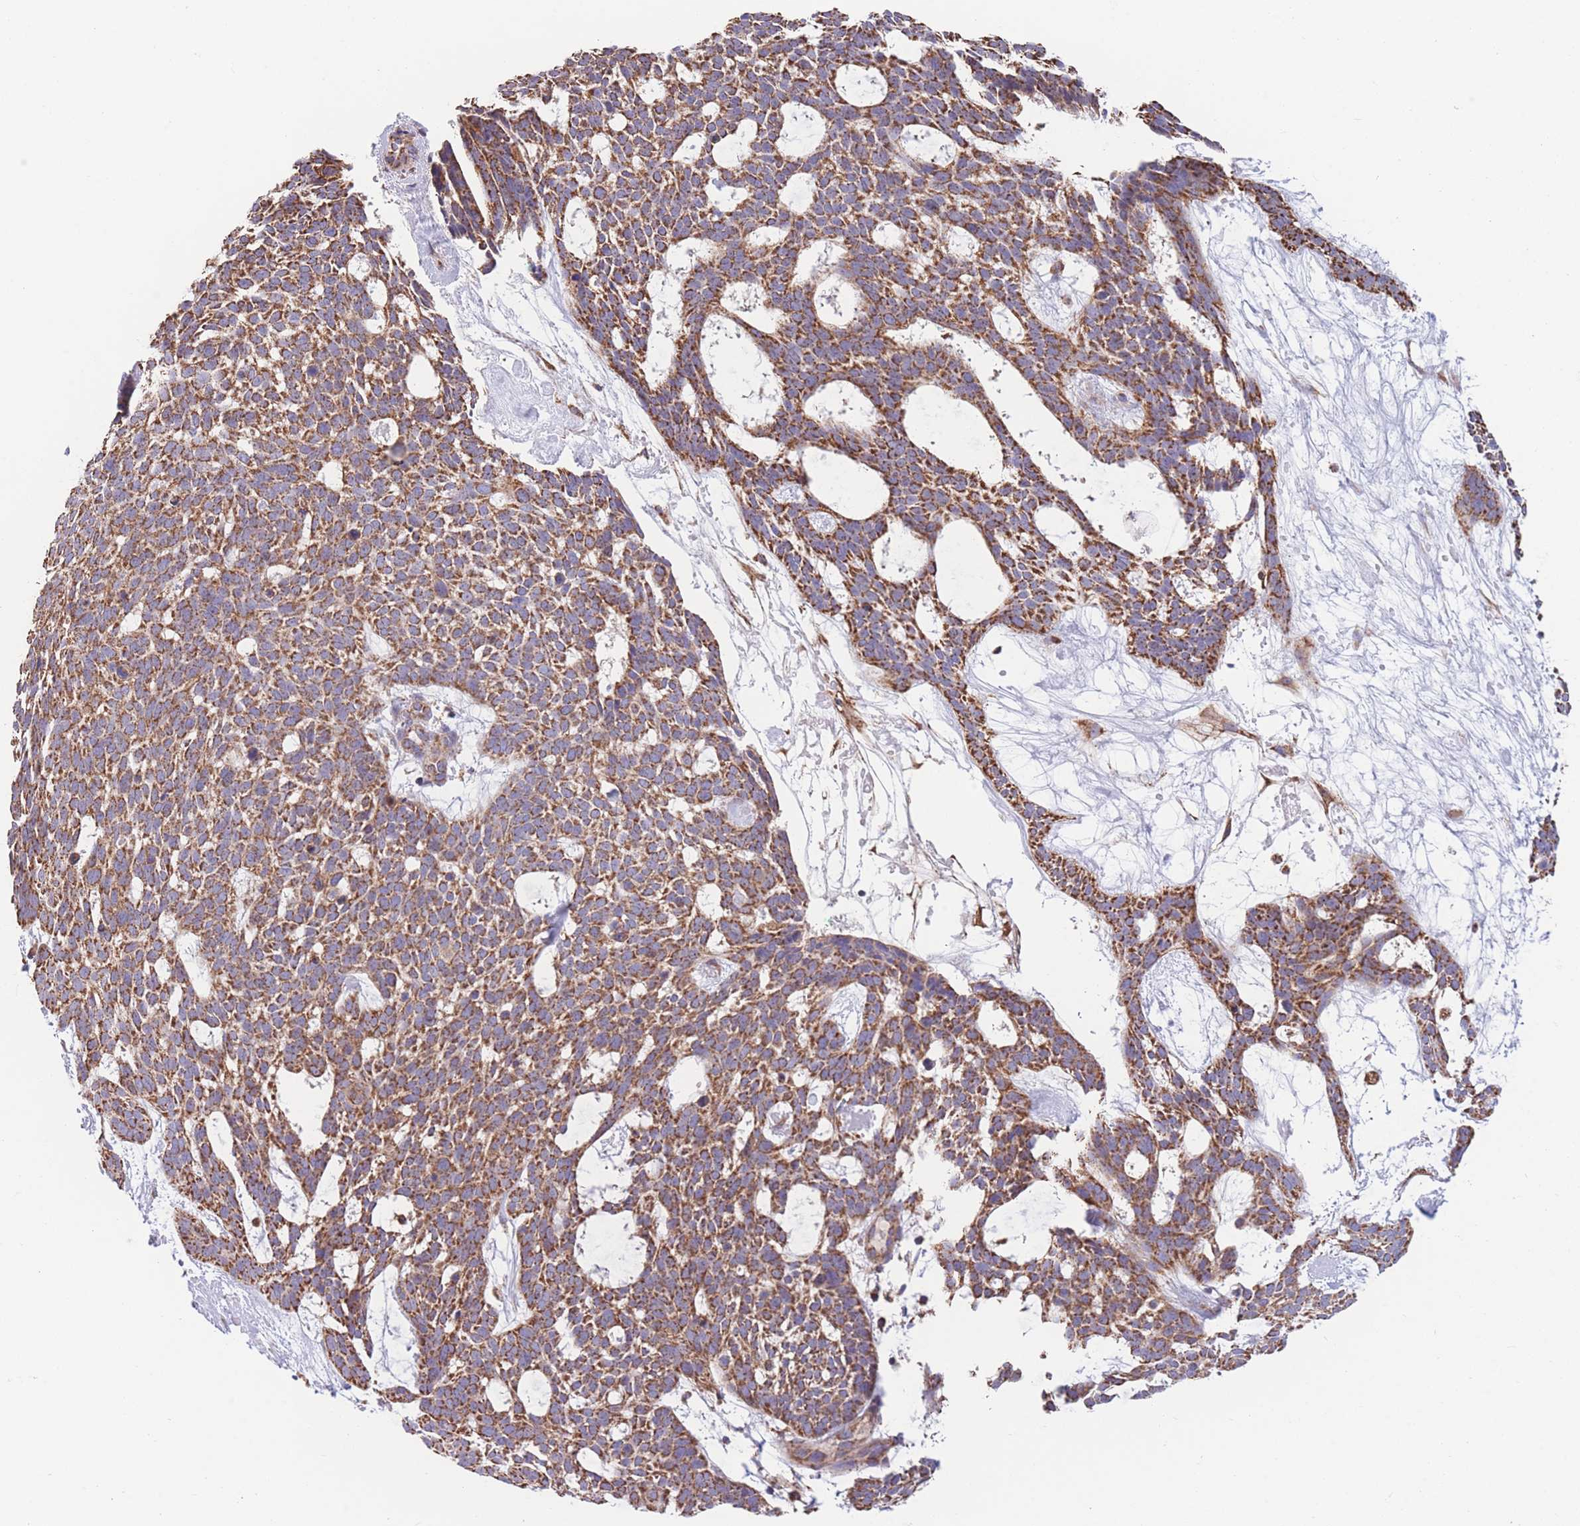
{"staining": {"intensity": "strong", "quantity": ">75%", "location": "cytoplasmic/membranous"}, "tissue": "skin cancer", "cell_type": "Tumor cells", "image_type": "cancer", "snomed": [{"axis": "morphology", "description": "Basal cell carcinoma"}, {"axis": "topography", "description": "Skin"}], "caption": "Skin cancer (basal cell carcinoma) stained with DAB (3,3'-diaminobenzidine) immunohistochemistry (IHC) displays high levels of strong cytoplasmic/membranous expression in about >75% of tumor cells. (DAB (3,3'-diaminobenzidine) IHC, brown staining for protein, blue staining for nuclei).", "gene": "FKBP8", "patient": {"sex": "male", "age": 61}}